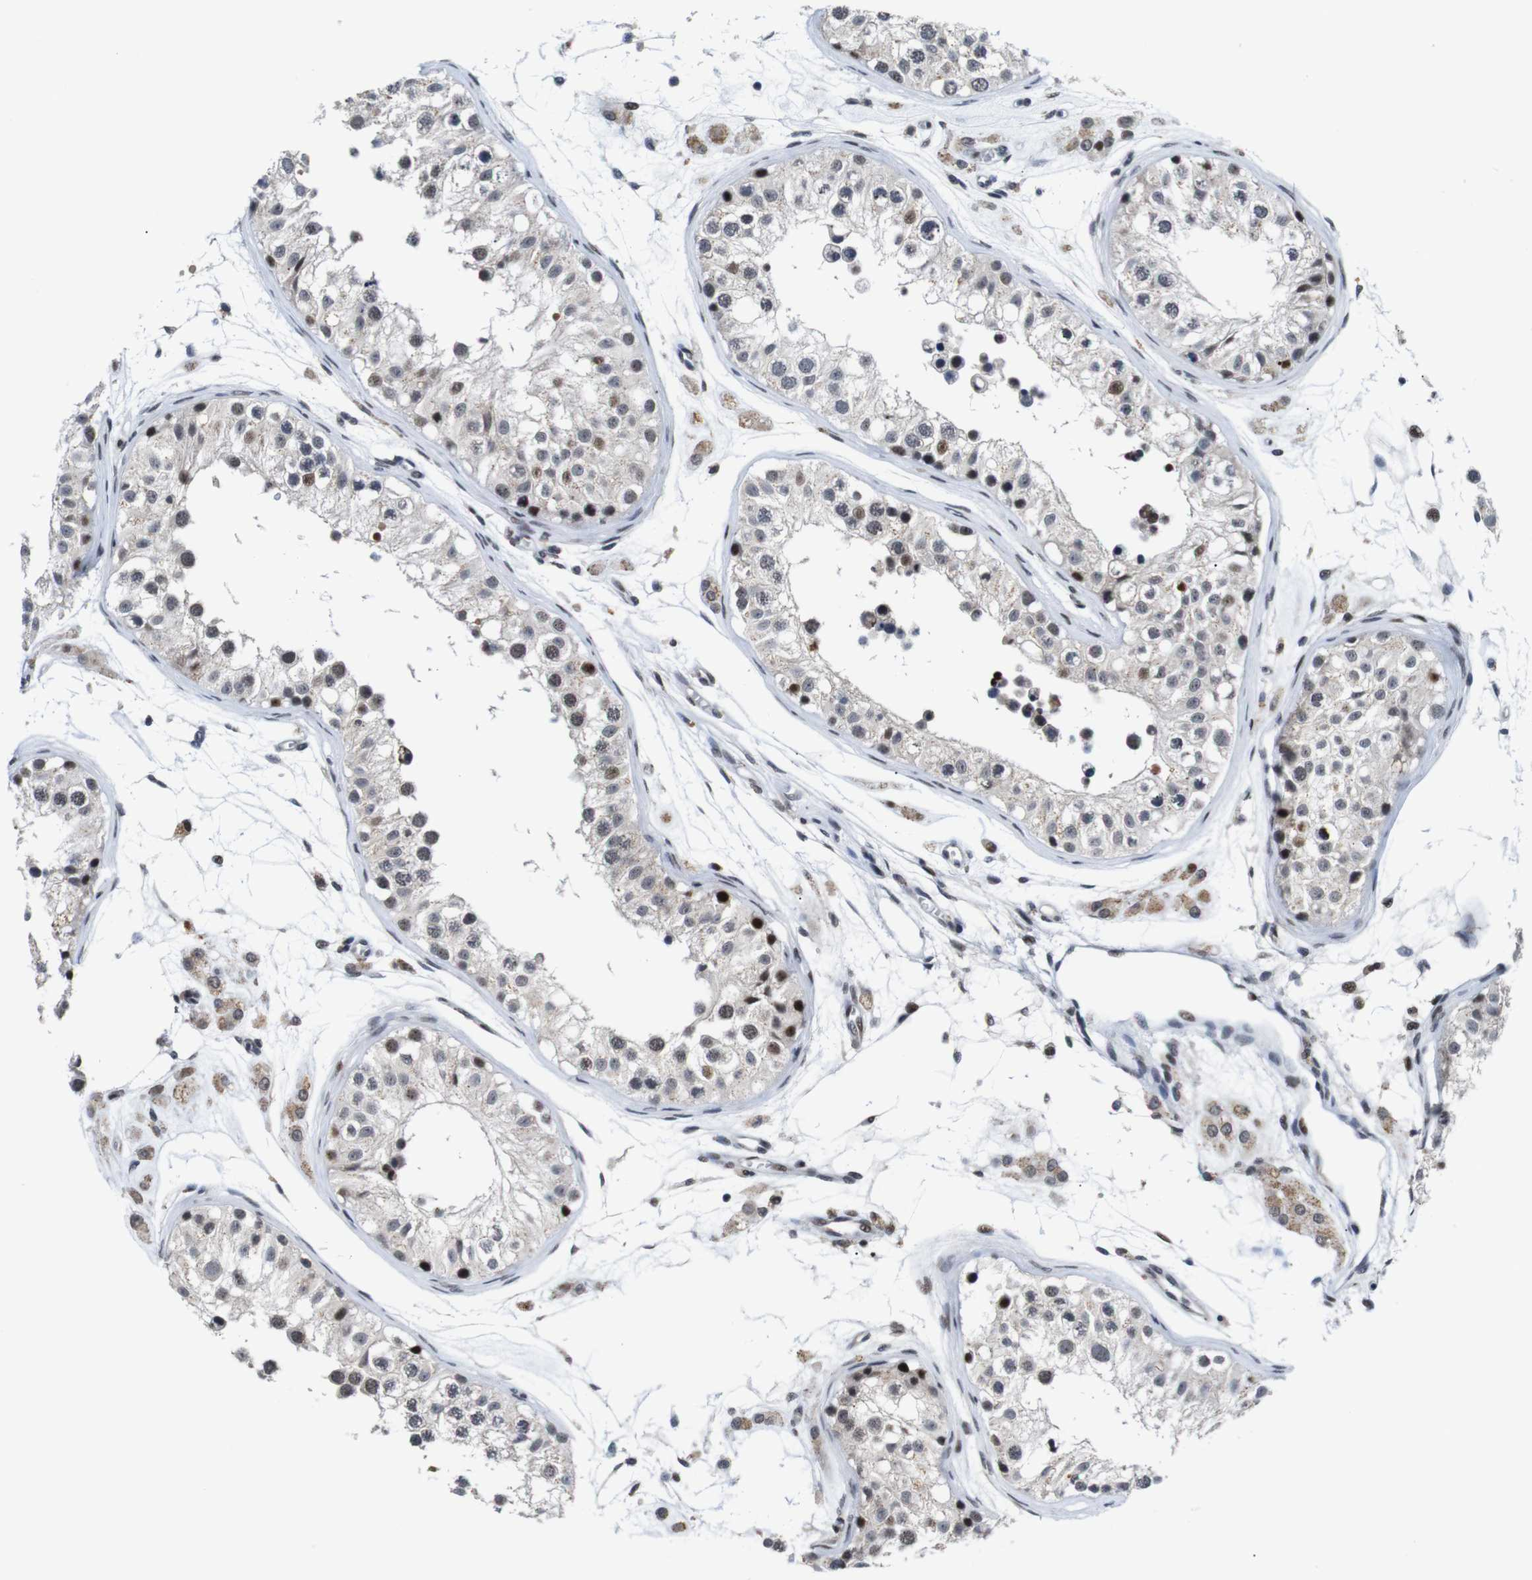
{"staining": {"intensity": "moderate", "quantity": "25%-75%", "location": "cytoplasmic/membranous,nuclear"}, "tissue": "testis", "cell_type": "Cells in seminiferous ducts", "image_type": "normal", "snomed": [{"axis": "morphology", "description": "Normal tissue, NOS"}, {"axis": "morphology", "description": "Adenocarcinoma, metastatic, NOS"}, {"axis": "topography", "description": "Testis"}], "caption": "About 25%-75% of cells in seminiferous ducts in unremarkable human testis show moderate cytoplasmic/membranous,nuclear protein expression as visualized by brown immunohistochemical staining.", "gene": "EIF4G1", "patient": {"sex": "male", "age": 26}}